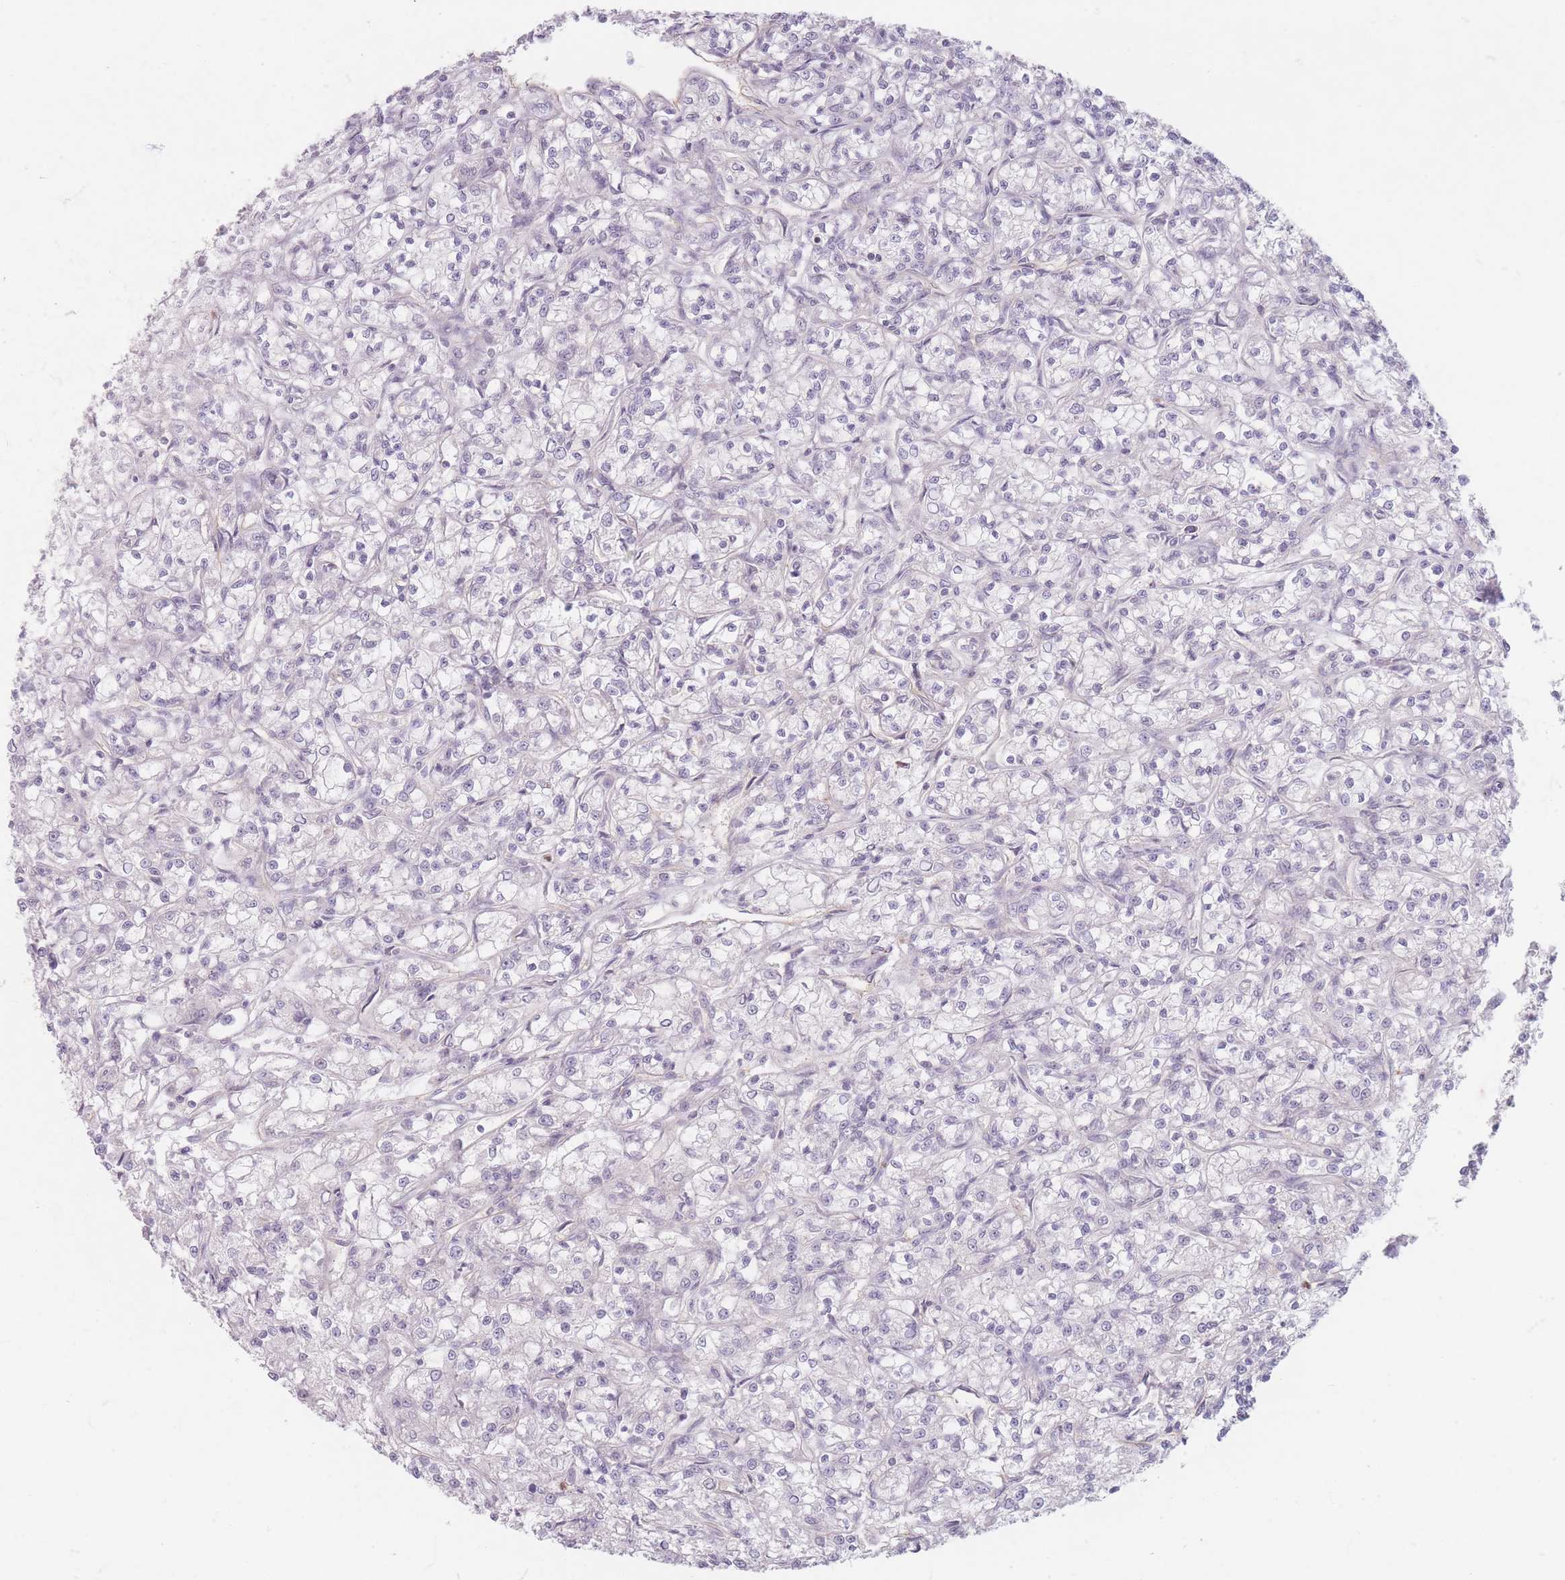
{"staining": {"intensity": "negative", "quantity": "none", "location": "none"}, "tissue": "renal cancer", "cell_type": "Tumor cells", "image_type": "cancer", "snomed": [{"axis": "morphology", "description": "Adenocarcinoma, NOS"}, {"axis": "topography", "description": "Kidney"}], "caption": "Immunohistochemistry of human renal cancer reveals no staining in tumor cells.", "gene": "CHCHD7", "patient": {"sex": "female", "age": 59}}